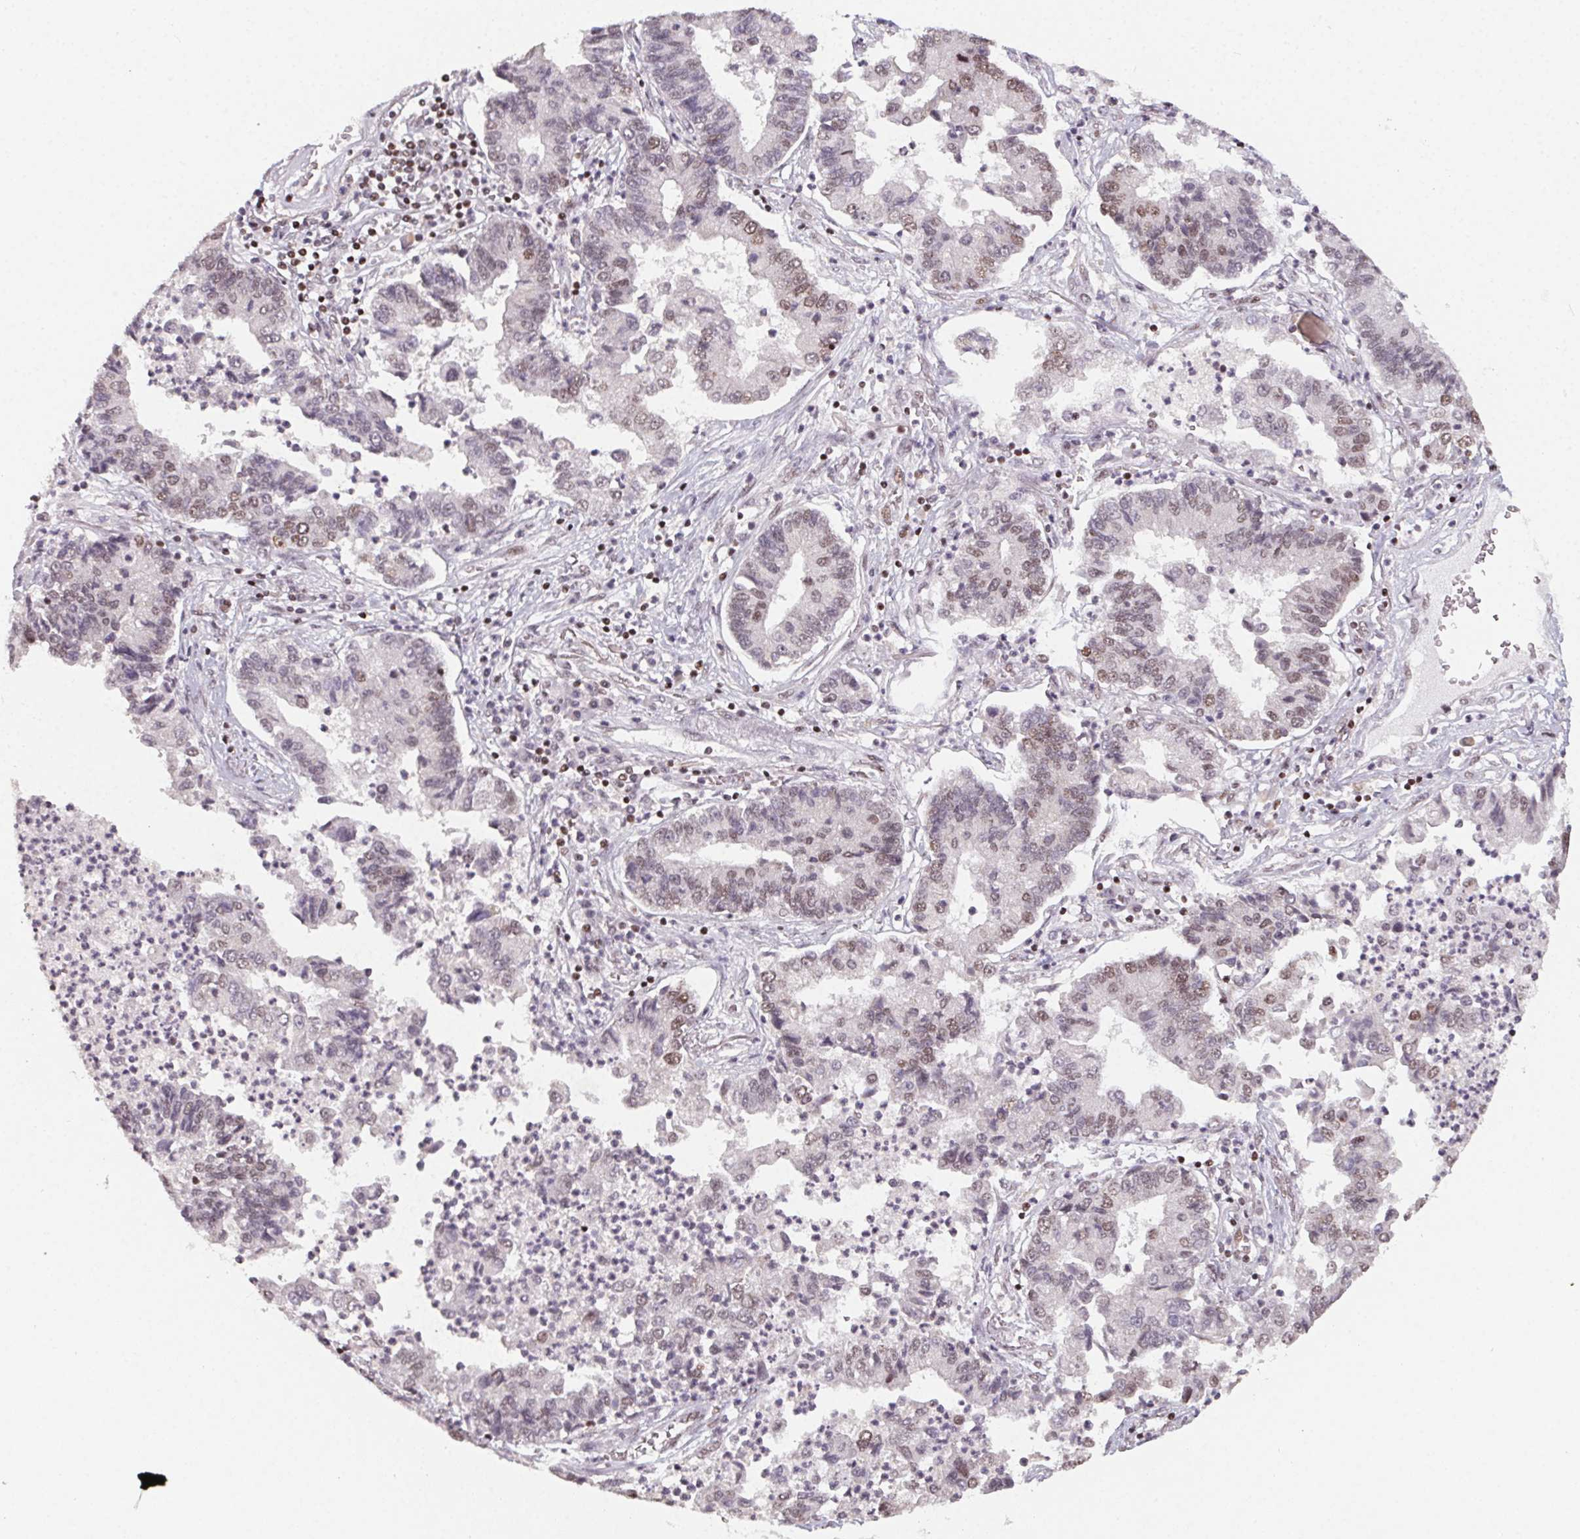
{"staining": {"intensity": "moderate", "quantity": "<25%", "location": "nuclear"}, "tissue": "lung cancer", "cell_type": "Tumor cells", "image_type": "cancer", "snomed": [{"axis": "morphology", "description": "Adenocarcinoma, NOS"}, {"axis": "topography", "description": "Lung"}], "caption": "Protein staining demonstrates moderate nuclear expression in about <25% of tumor cells in adenocarcinoma (lung).", "gene": "KMT2A", "patient": {"sex": "female", "age": 57}}